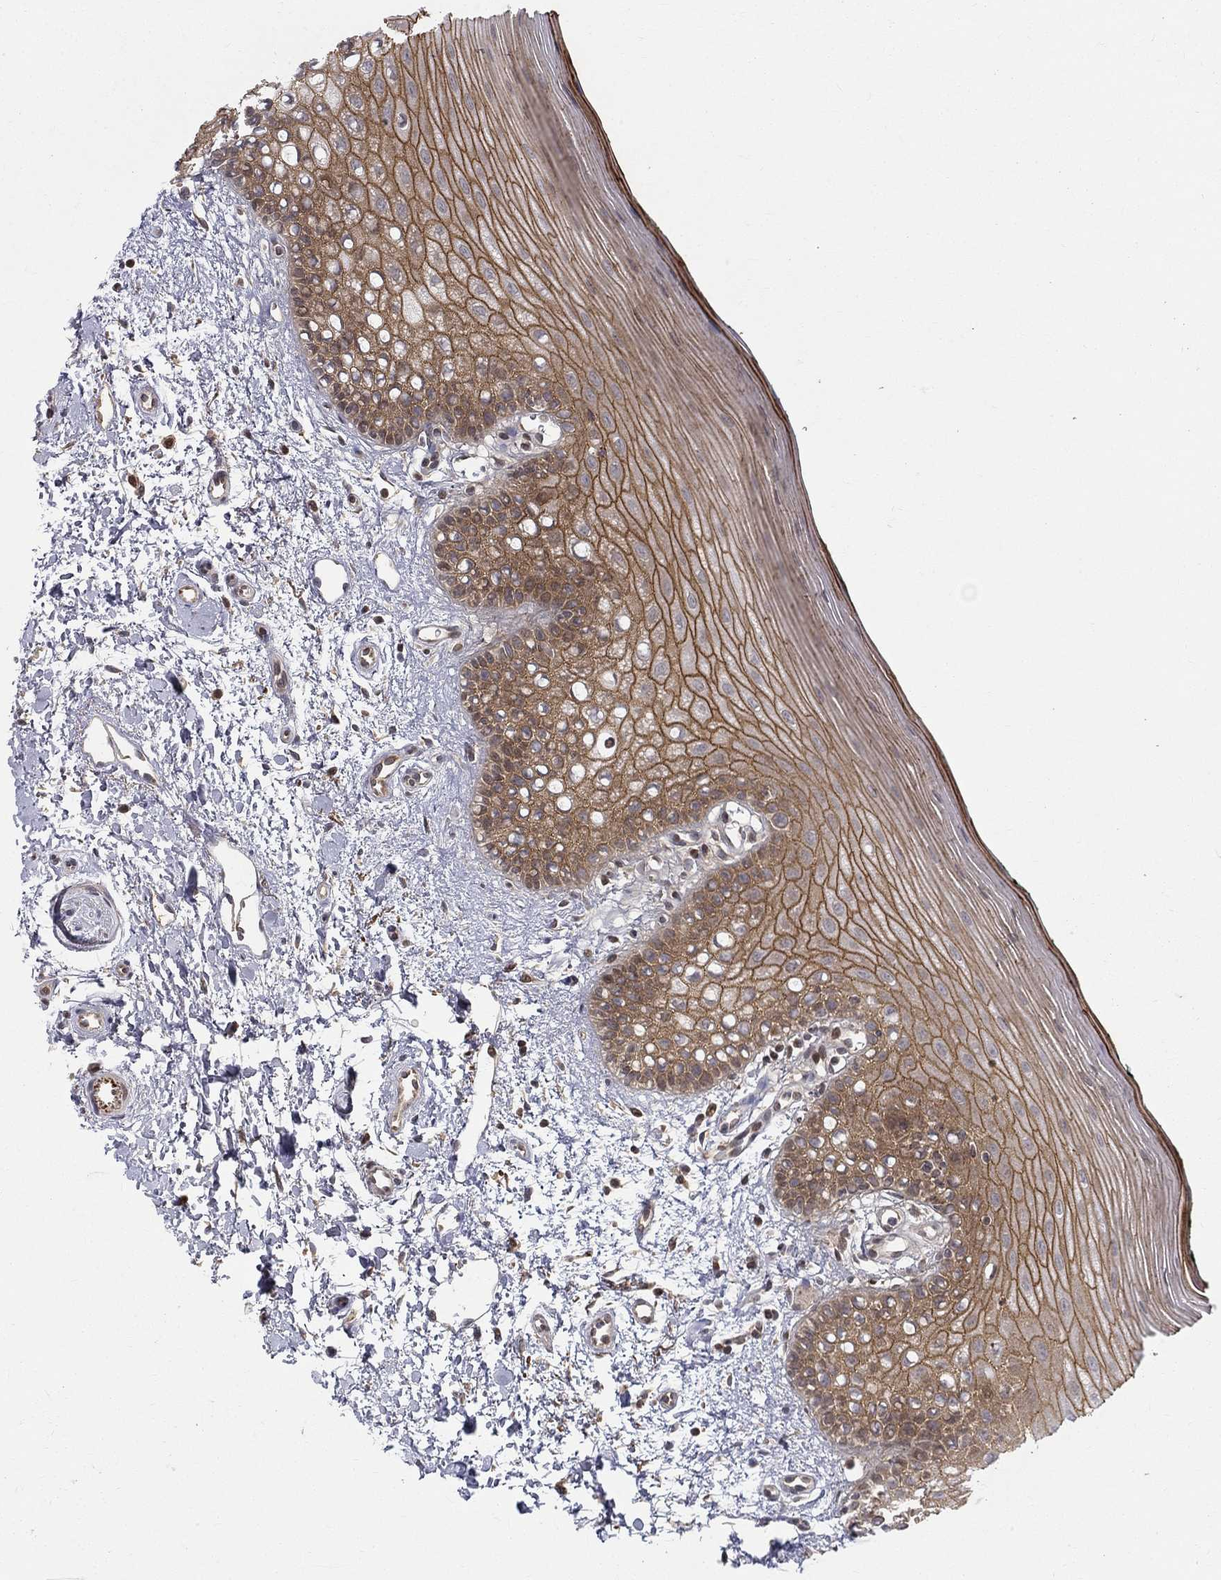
{"staining": {"intensity": "strong", "quantity": ">75%", "location": "cytoplasmic/membranous"}, "tissue": "oral mucosa", "cell_type": "Squamous epithelial cells", "image_type": "normal", "snomed": [{"axis": "morphology", "description": "Normal tissue, NOS"}, {"axis": "topography", "description": "Oral tissue"}], "caption": "This is a micrograph of immunohistochemistry (IHC) staining of unremarkable oral mucosa, which shows strong positivity in the cytoplasmic/membranous of squamous epithelial cells.", "gene": "WDR19", "patient": {"sex": "female", "age": 78}}